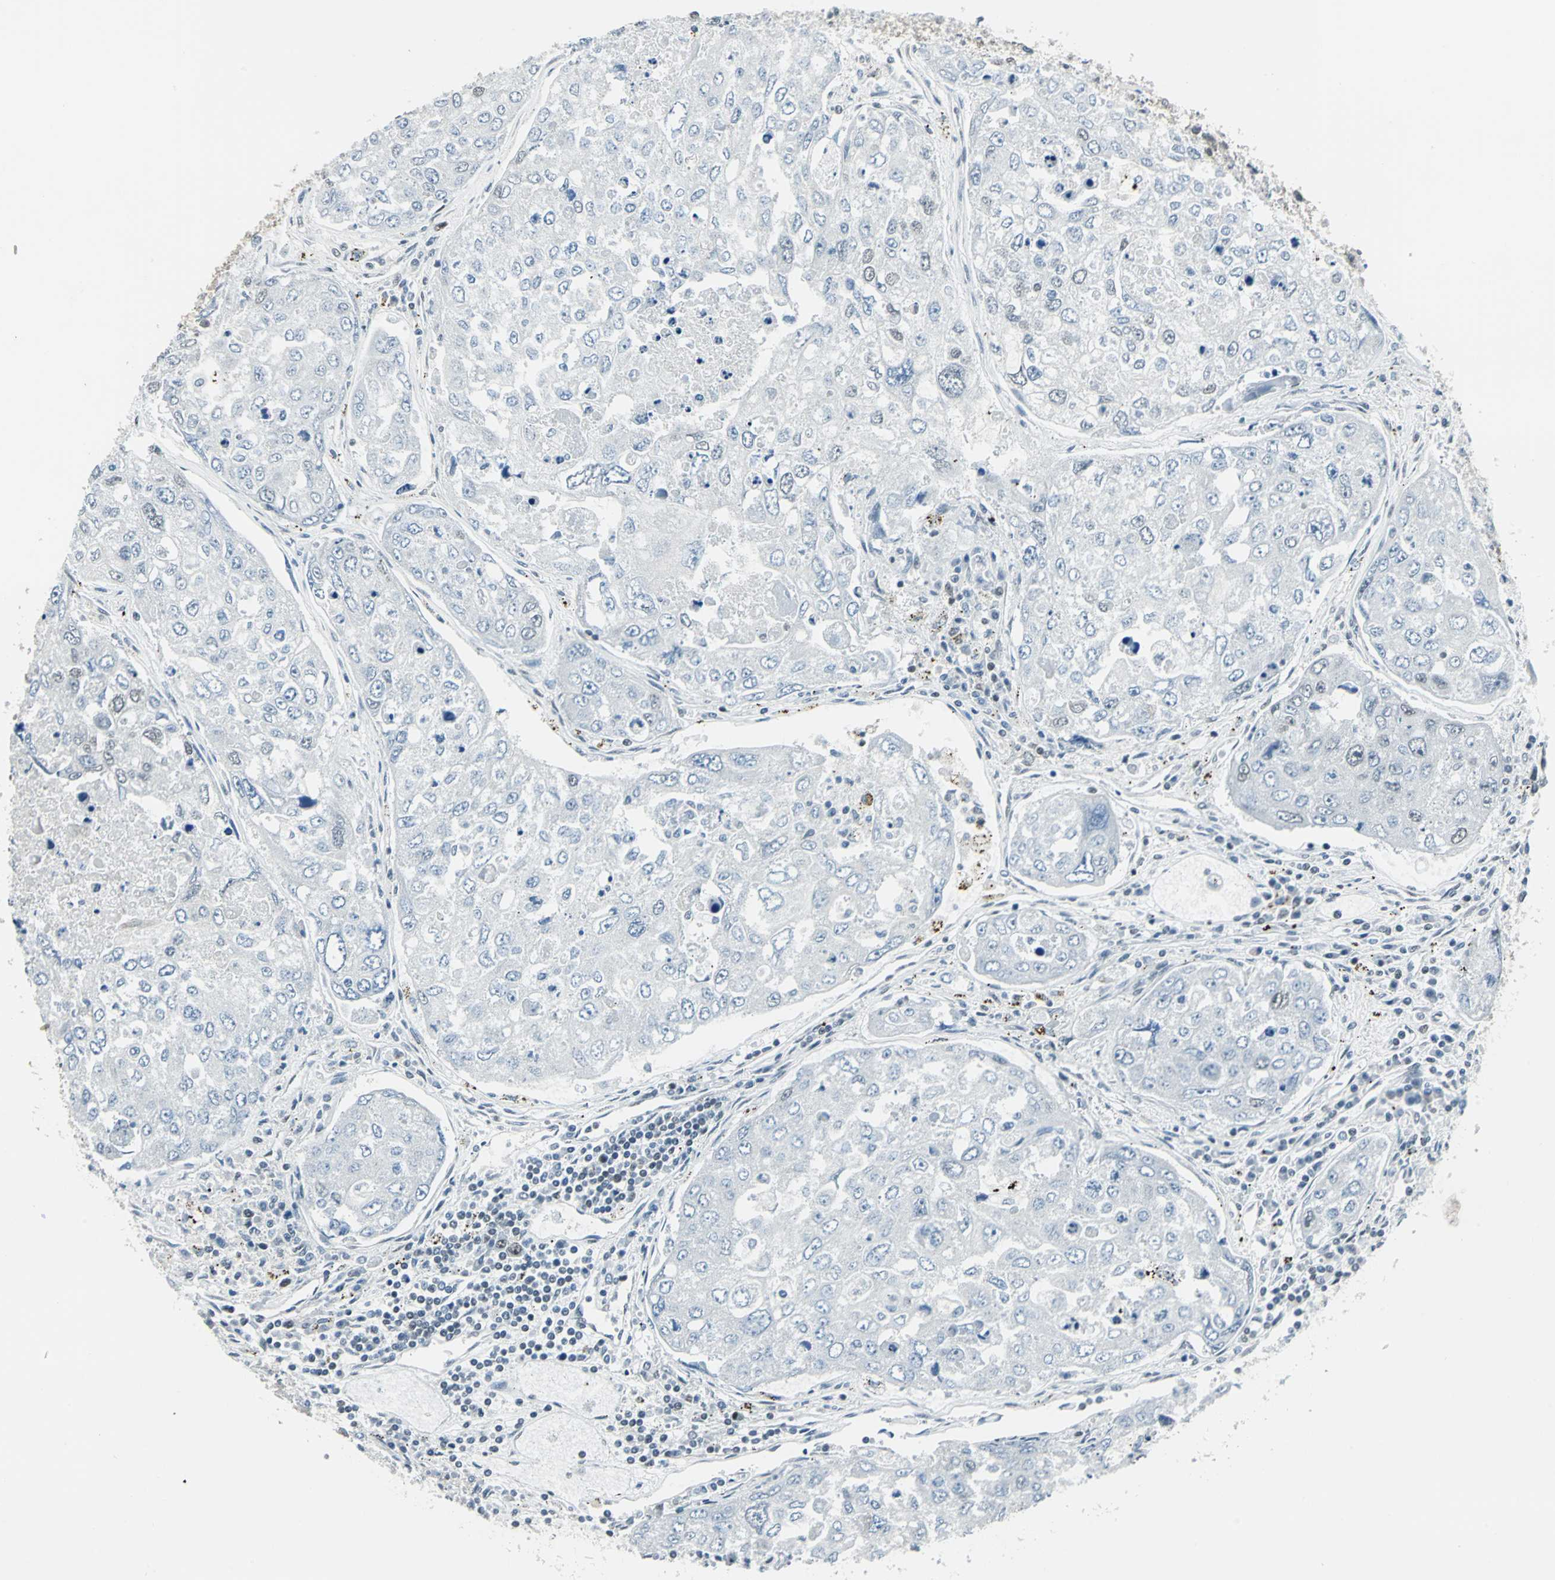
{"staining": {"intensity": "weak", "quantity": "<25%", "location": "nuclear"}, "tissue": "urothelial cancer", "cell_type": "Tumor cells", "image_type": "cancer", "snomed": [{"axis": "morphology", "description": "Urothelial carcinoma, High grade"}, {"axis": "topography", "description": "Lymph node"}, {"axis": "topography", "description": "Urinary bladder"}], "caption": "Immunohistochemistry (IHC) of human urothelial cancer shows no staining in tumor cells. (Immunohistochemistry (IHC), brightfield microscopy, high magnification).", "gene": "ADNP", "patient": {"sex": "male", "age": 51}}